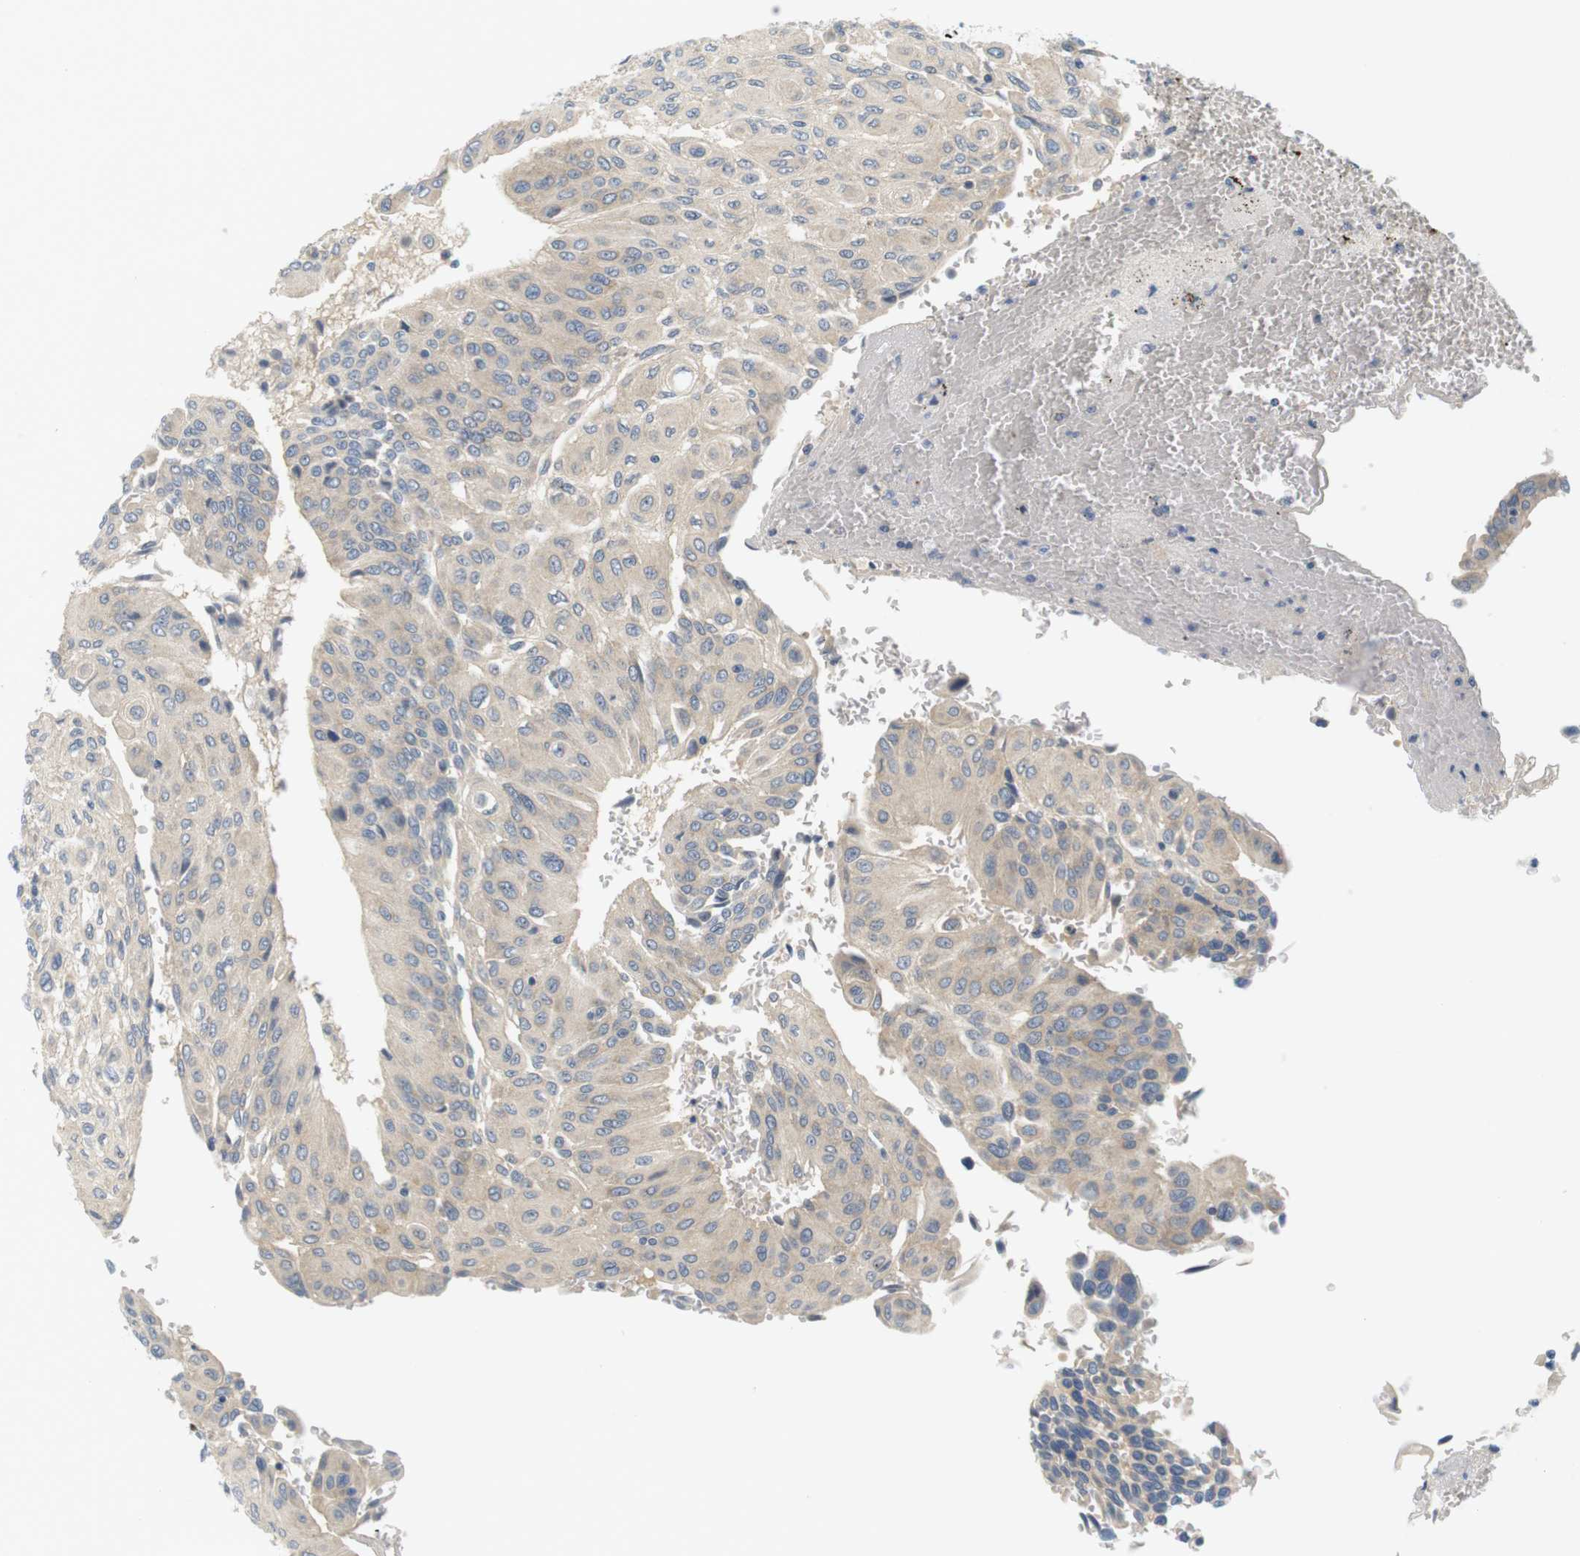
{"staining": {"intensity": "weak", "quantity": "<25%", "location": "cytoplasmic/membranous"}, "tissue": "urothelial cancer", "cell_type": "Tumor cells", "image_type": "cancer", "snomed": [{"axis": "morphology", "description": "Urothelial carcinoma, High grade"}, {"axis": "topography", "description": "Urinary bladder"}], "caption": "This is a micrograph of IHC staining of urothelial cancer, which shows no positivity in tumor cells.", "gene": "EVA1C", "patient": {"sex": "male", "age": 66}}